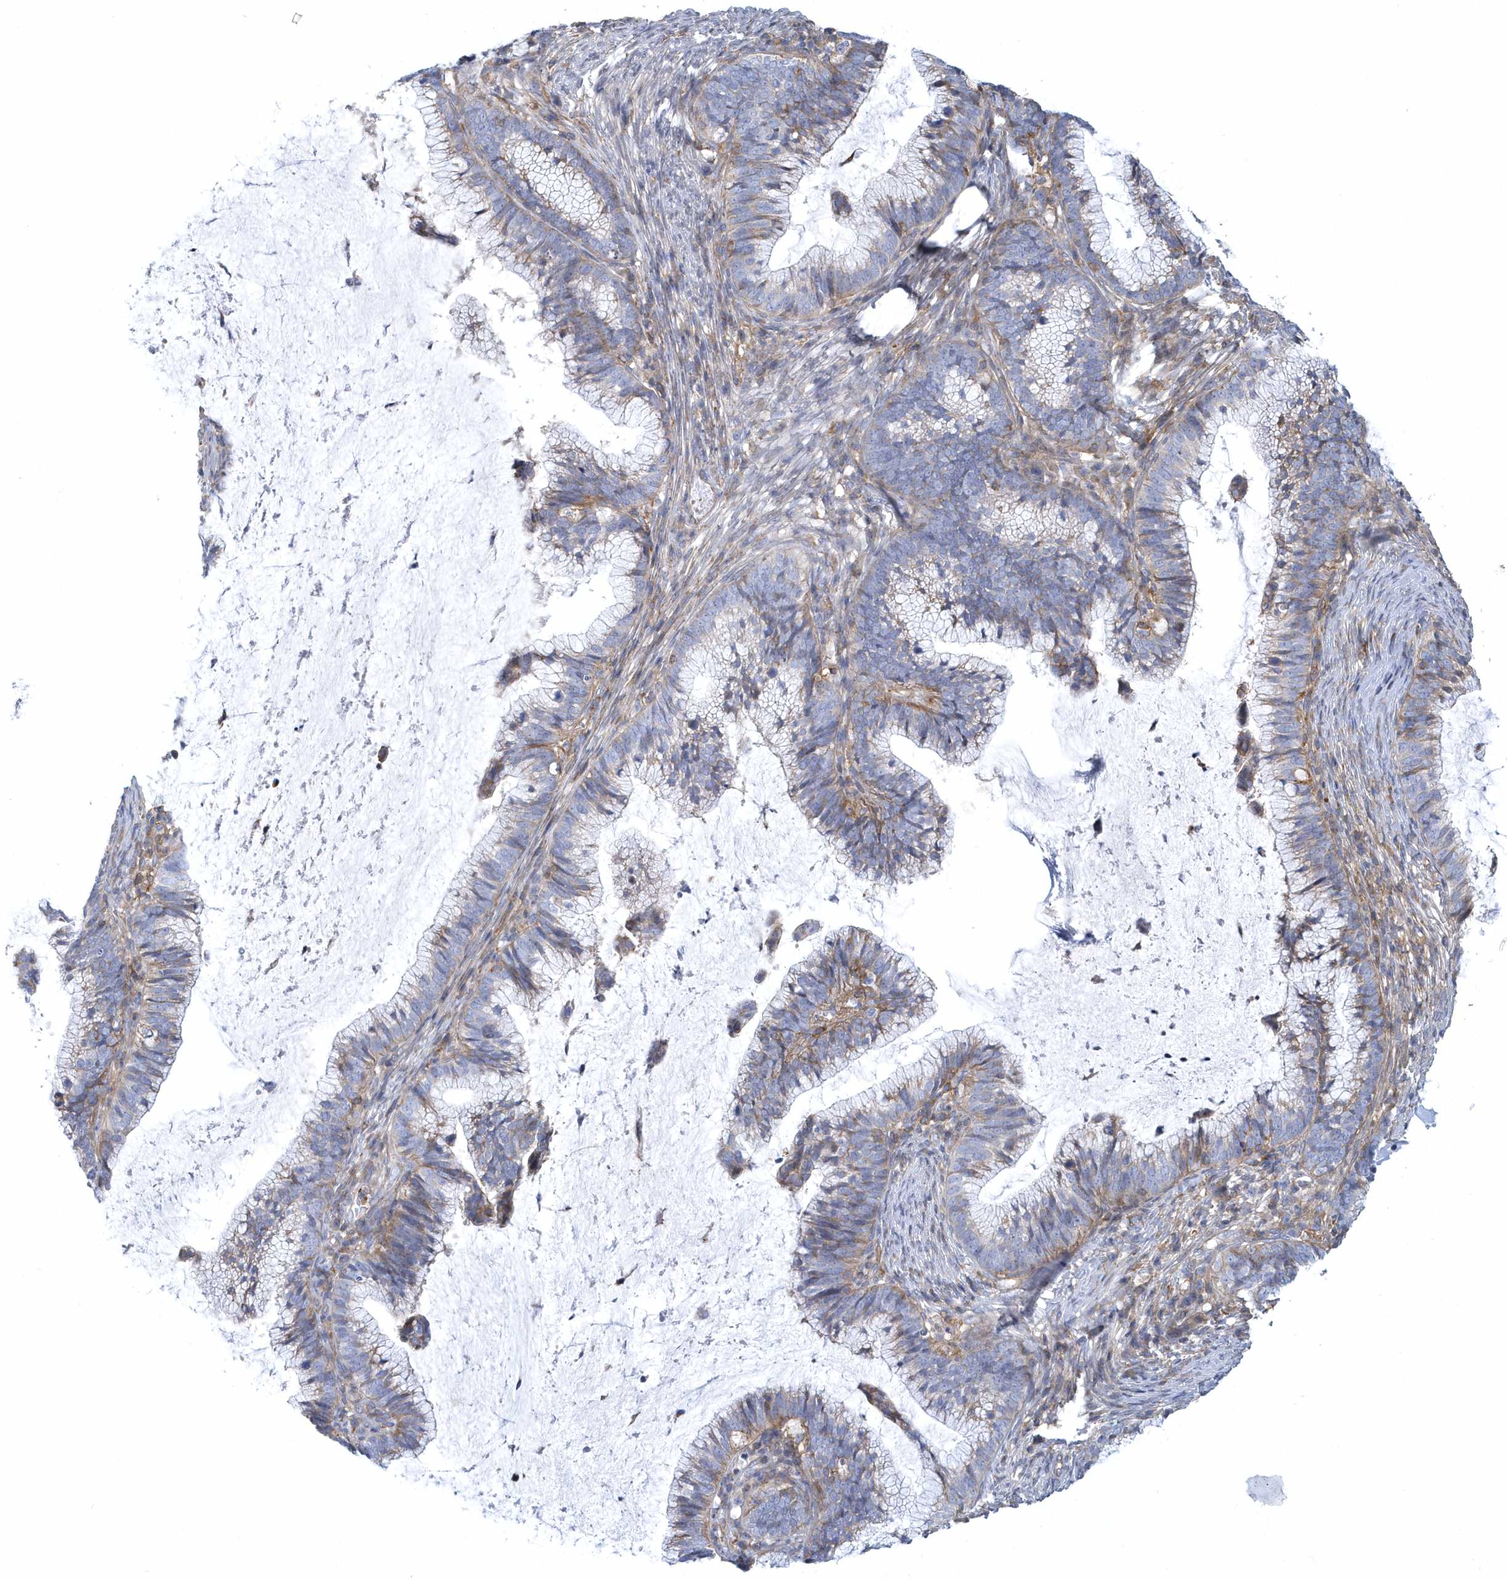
{"staining": {"intensity": "negative", "quantity": "none", "location": "none"}, "tissue": "cervical cancer", "cell_type": "Tumor cells", "image_type": "cancer", "snomed": [{"axis": "morphology", "description": "Adenocarcinoma, NOS"}, {"axis": "topography", "description": "Cervix"}], "caption": "Tumor cells are negative for protein expression in human cervical adenocarcinoma.", "gene": "ARAP2", "patient": {"sex": "female", "age": 36}}